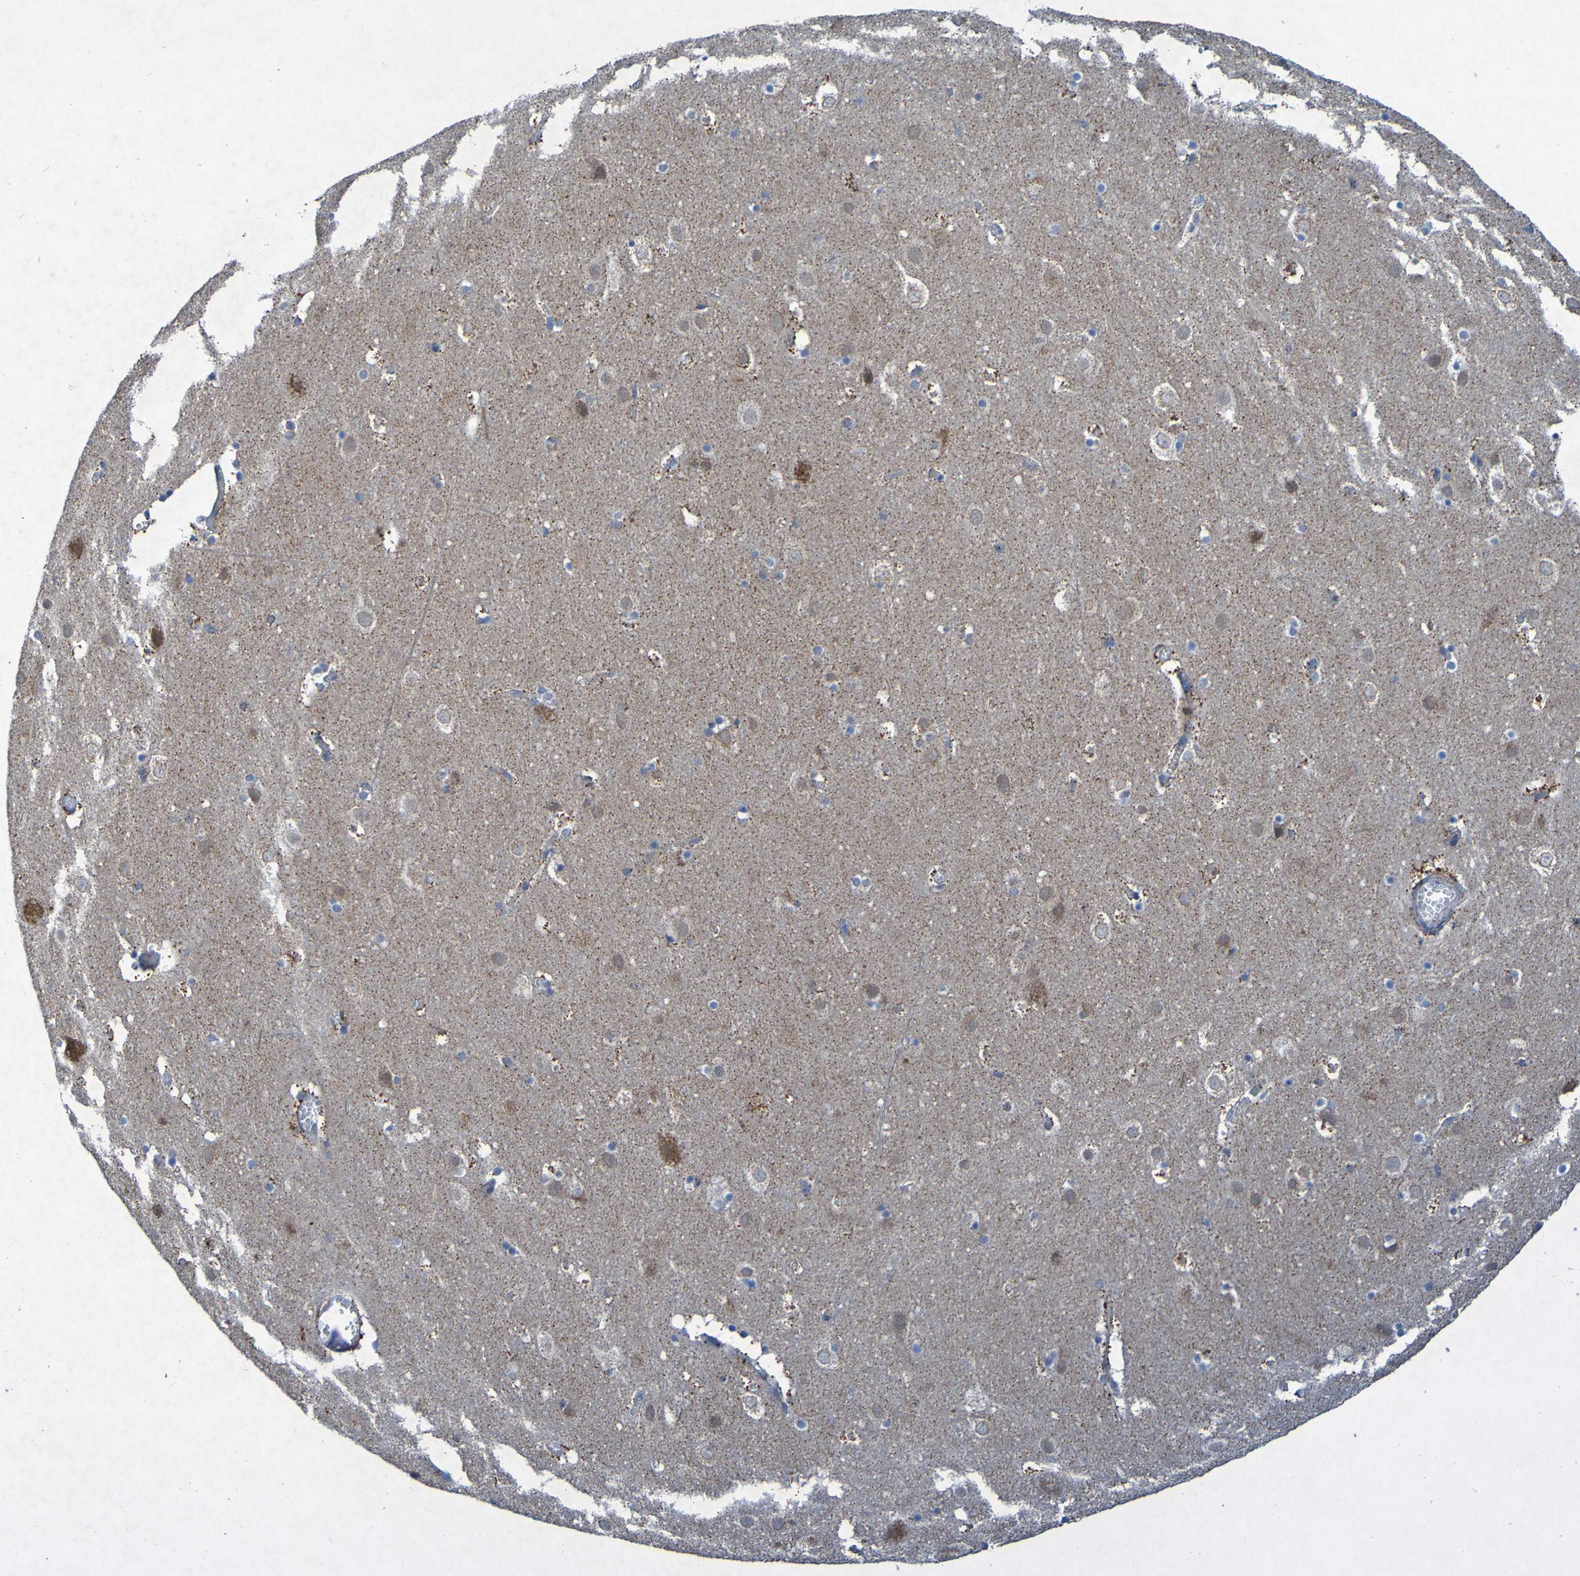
{"staining": {"intensity": "moderate", "quantity": "<25%", "location": "cytoplasmic/membranous"}, "tissue": "cerebral cortex", "cell_type": "Endothelial cells", "image_type": "normal", "snomed": [{"axis": "morphology", "description": "Normal tissue, NOS"}, {"axis": "topography", "description": "Cerebral cortex"}], "caption": "An image of cerebral cortex stained for a protein shows moderate cytoplasmic/membranous brown staining in endothelial cells. The protein of interest is shown in brown color, while the nuclei are stained blue.", "gene": "CCDC51", "patient": {"sex": "male", "age": 45}}